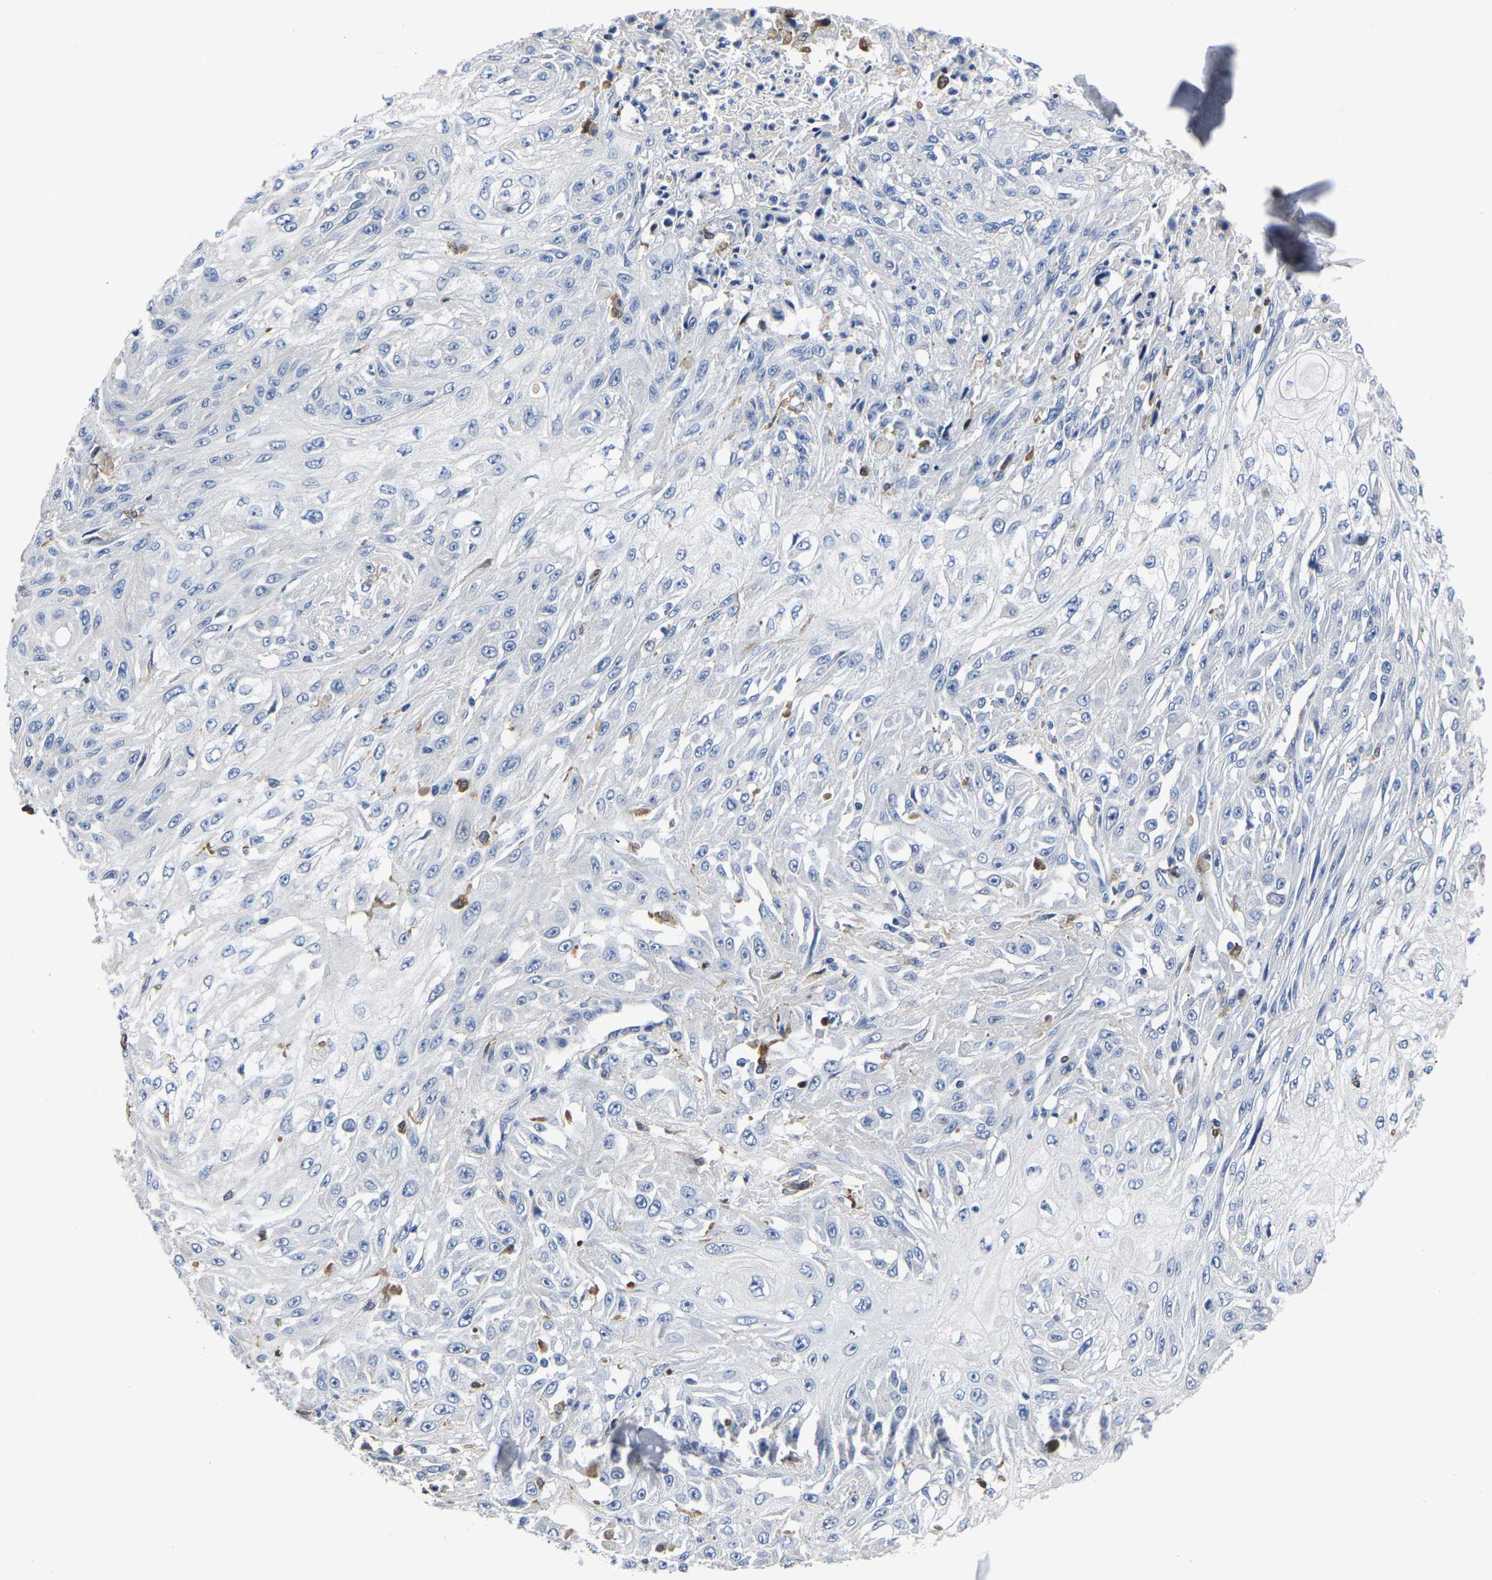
{"staining": {"intensity": "negative", "quantity": "none", "location": "none"}, "tissue": "skin cancer", "cell_type": "Tumor cells", "image_type": "cancer", "snomed": [{"axis": "morphology", "description": "Squamous cell carcinoma, NOS"}, {"axis": "morphology", "description": "Squamous cell carcinoma, metastatic, NOS"}, {"axis": "topography", "description": "Skin"}, {"axis": "topography", "description": "Lymph node"}], "caption": "Tumor cells are negative for brown protein staining in skin cancer. Nuclei are stained in blue.", "gene": "ATG2B", "patient": {"sex": "male", "age": 75}}